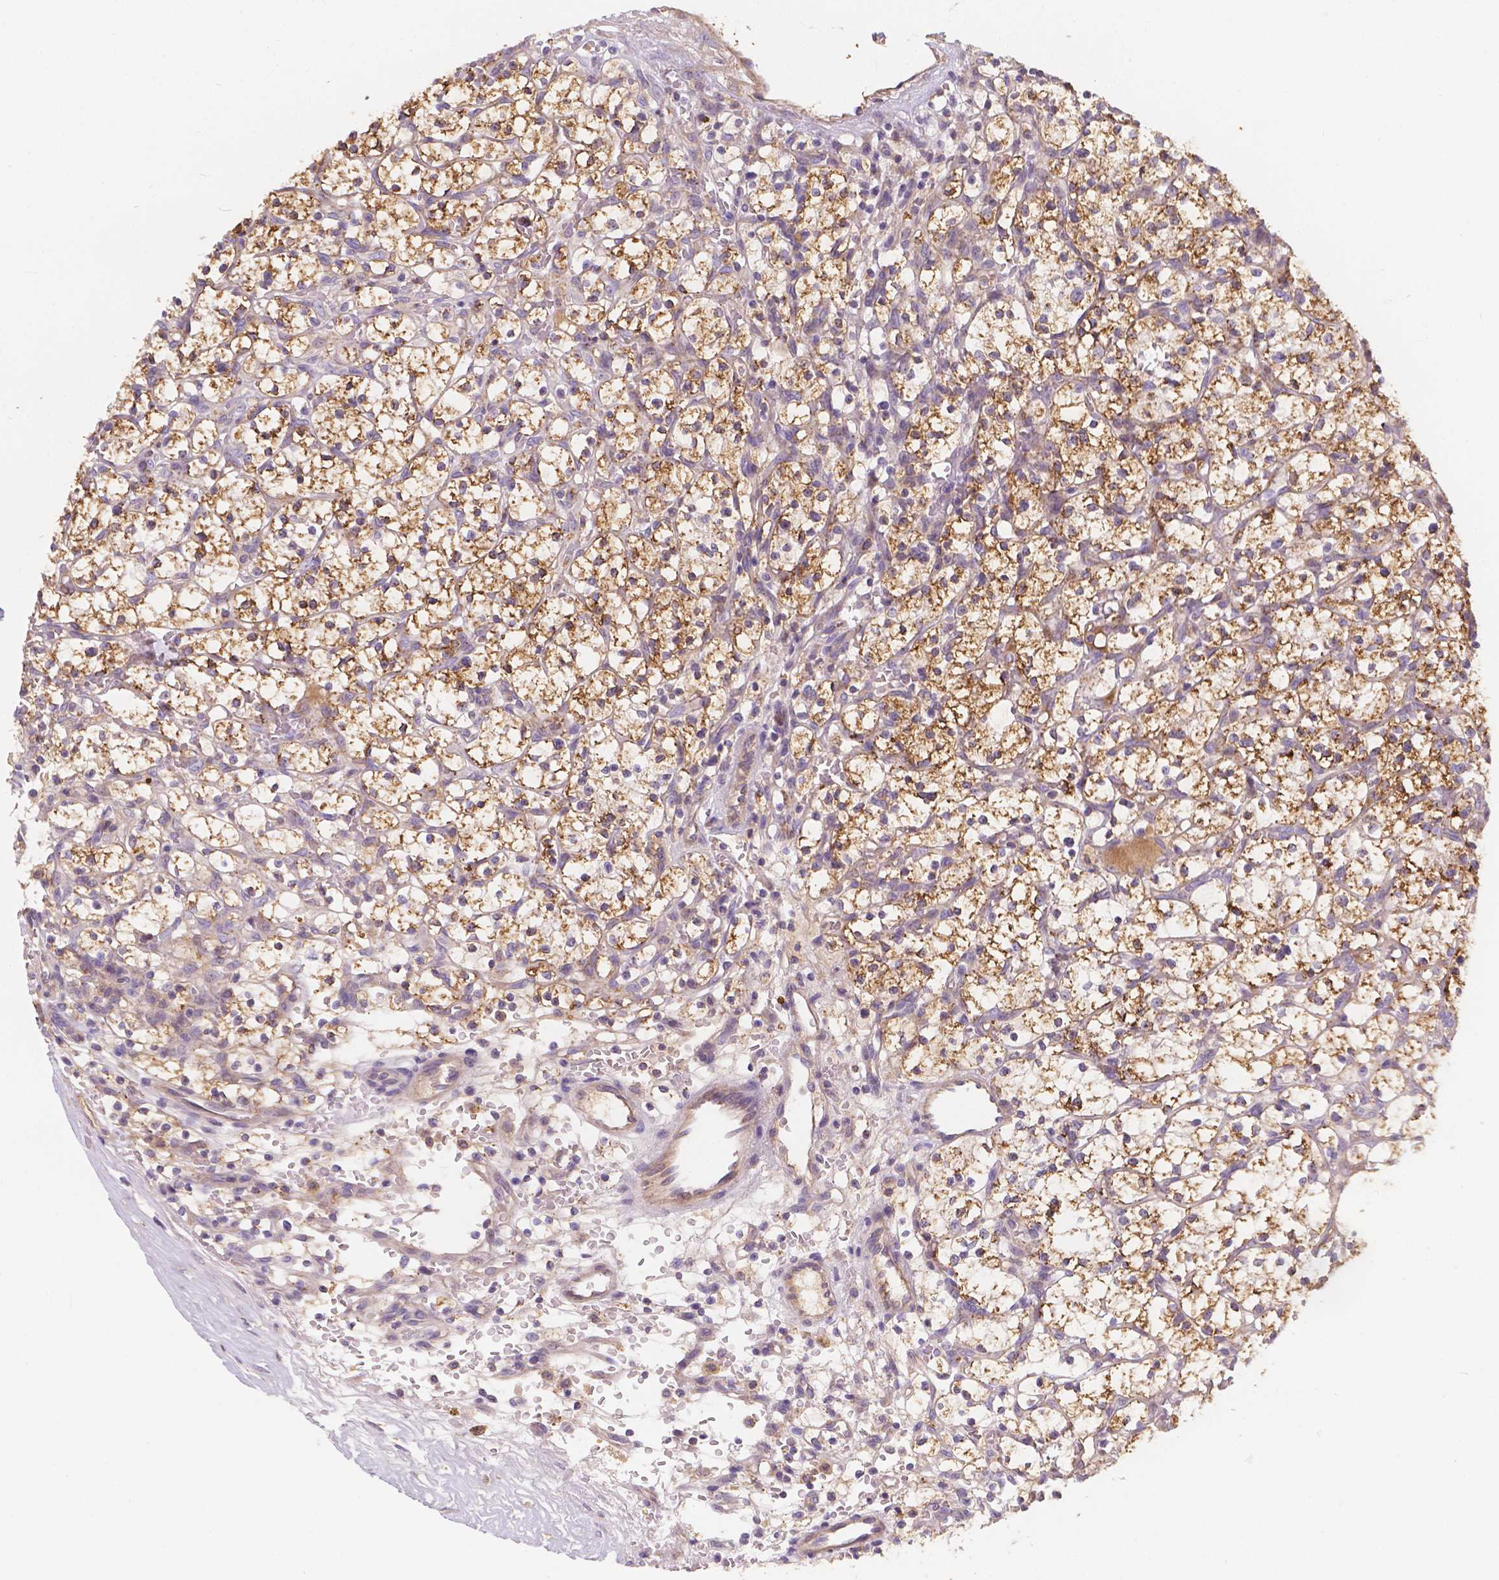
{"staining": {"intensity": "strong", "quantity": ">75%", "location": "cytoplasmic/membranous"}, "tissue": "renal cancer", "cell_type": "Tumor cells", "image_type": "cancer", "snomed": [{"axis": "morphology", "description": "Adenocarcinoma, NOS"}, {"axis": "topography", "description": "Kidney"}], "caption": "This histopathology image reveals immunohistochemistry staining of adenocarcinoma (renal), with high strong cytoplasmic/membranous expression in about >75% of tumor cells.", "gene": "CDK10", "patient": {"sex": "female", "age": 64}}